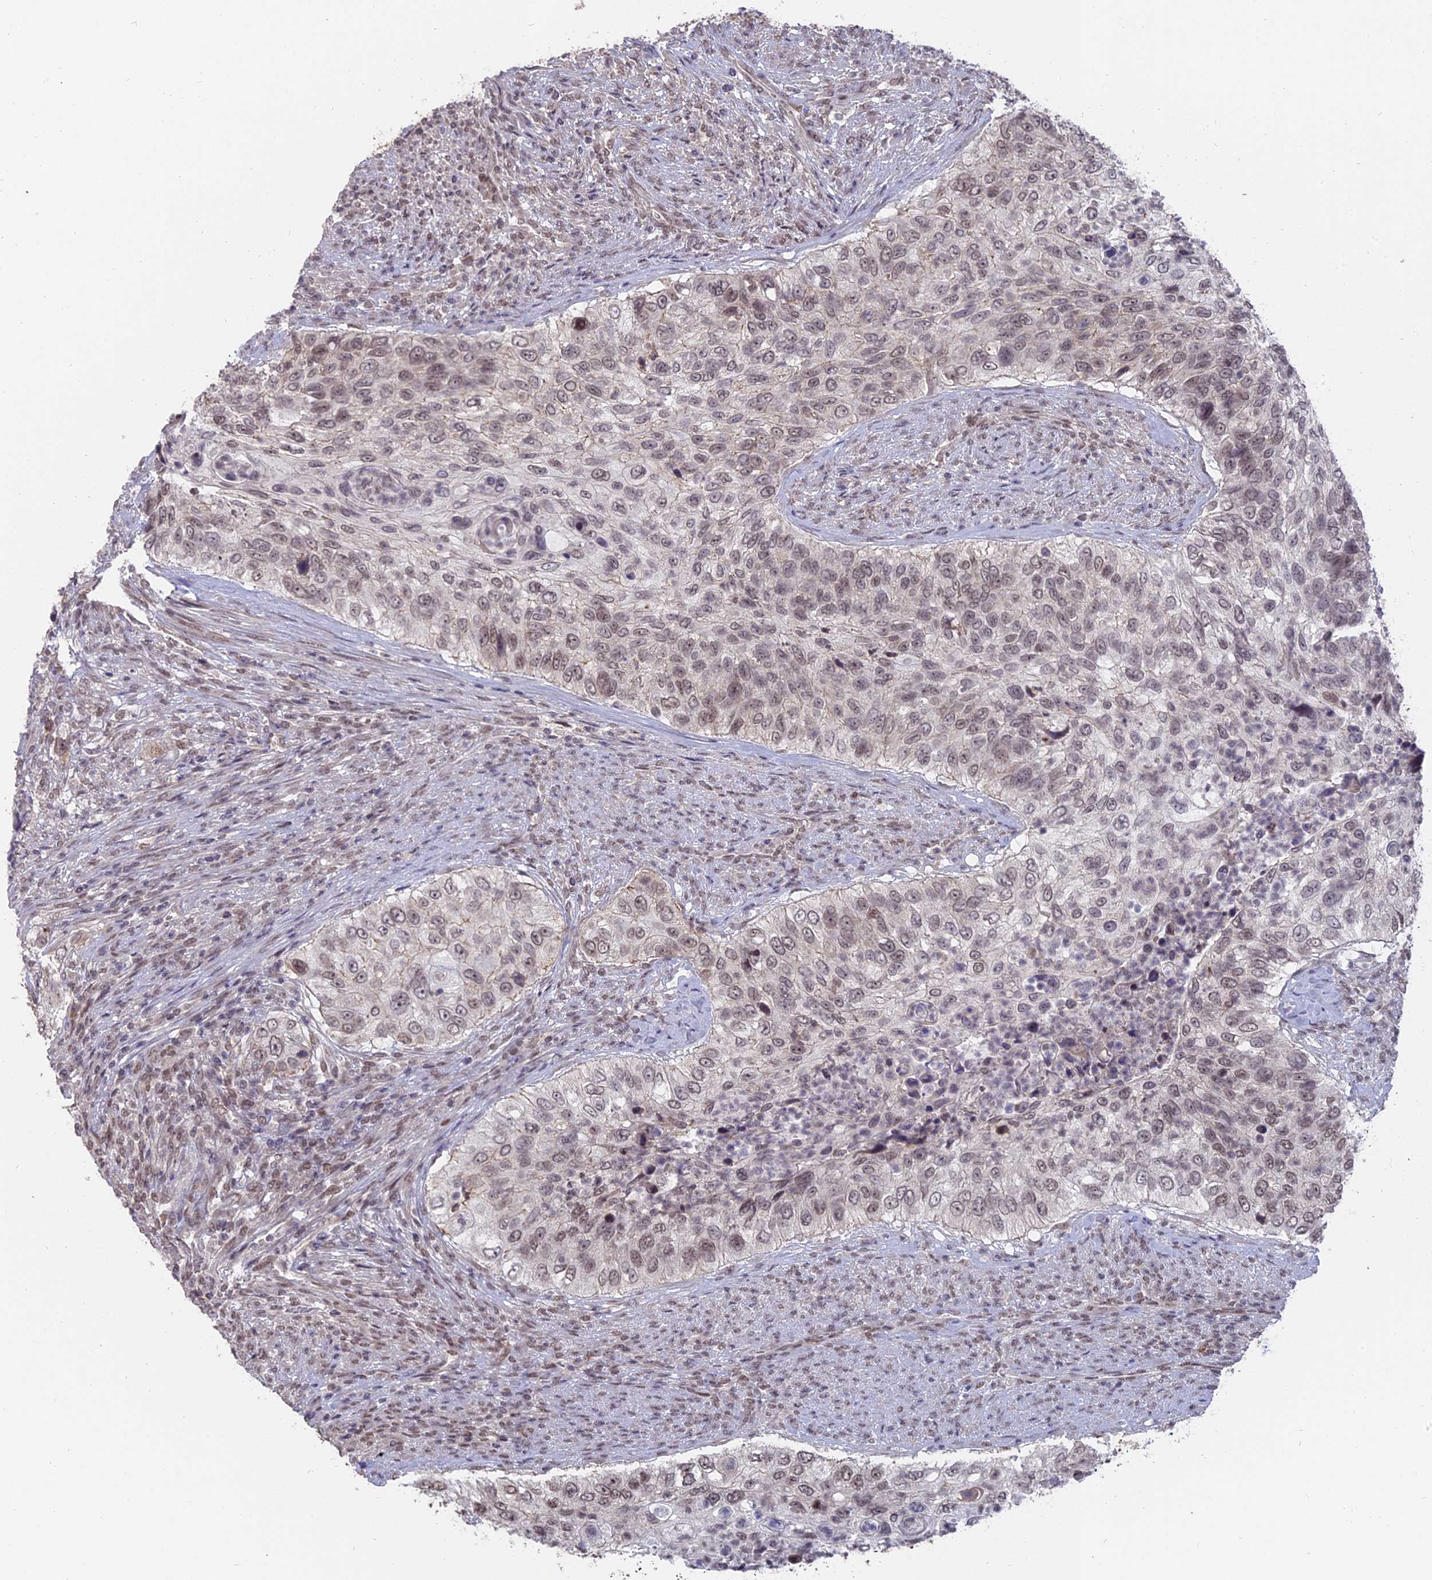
{"staining": {"intensity": "moderate", "quantity": "<25%", "location": "nuclear"}, "tissue": "urothelial cancer", "cell_type": "Tumor cells", "image_type": "cancer", "snomed": [{"axis": "morphology", "description": "Urothelial carcinoma, High grade"}, {"axis": "topography", "description": "Urinary bladder"}], "caption": "DAB immunohistochemical staining of urothelial carcinoma (high-grade) reveals moderate nuclear protein staining in approximately <25% of tumor cells.", "gene": "NR1H3", "patient": {"sex": "female", "age": 60}}